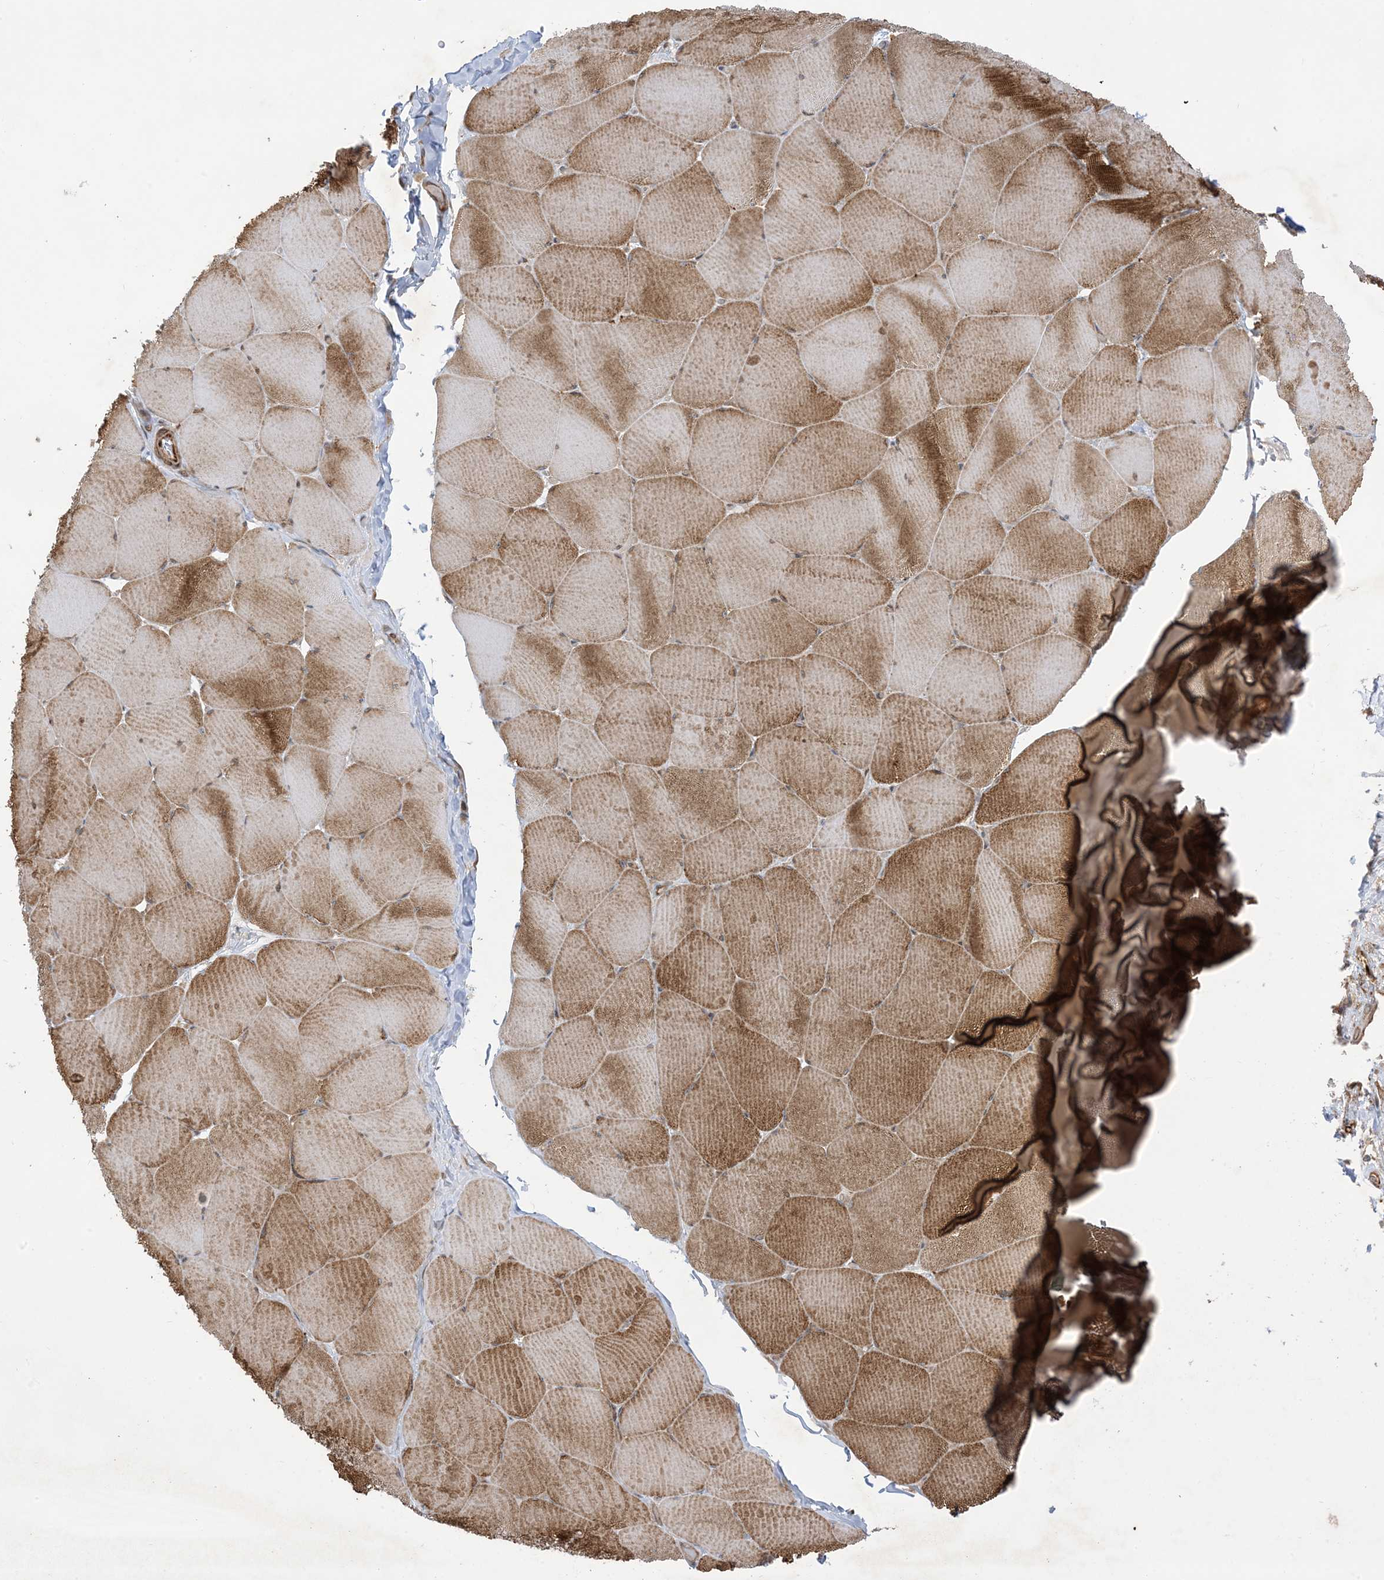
{"staining": {"intensity": "strong", "quantity": "25%-75%", "location": "cytoplasmic/membranous"}, "tissue": "skeletal muscle", "cell_type": "Myocytes", "image_type": "normal", "snomed": [{"axis": "morphology", "description": "Normal tissue, NOS"}, {"axis": "topography", "description": "Skeletal muscle"}, {"axis": "topography", "description": "Head-Neck"}], "caption": "Immunohistochemical staining of benign skeletal muscle exhibits high levels of strong cytoplasmic/membranous expression in about 25%-75% of myocytes.", "gene": "SOGA3", "patient": {"sex": "male", "age": 66}}